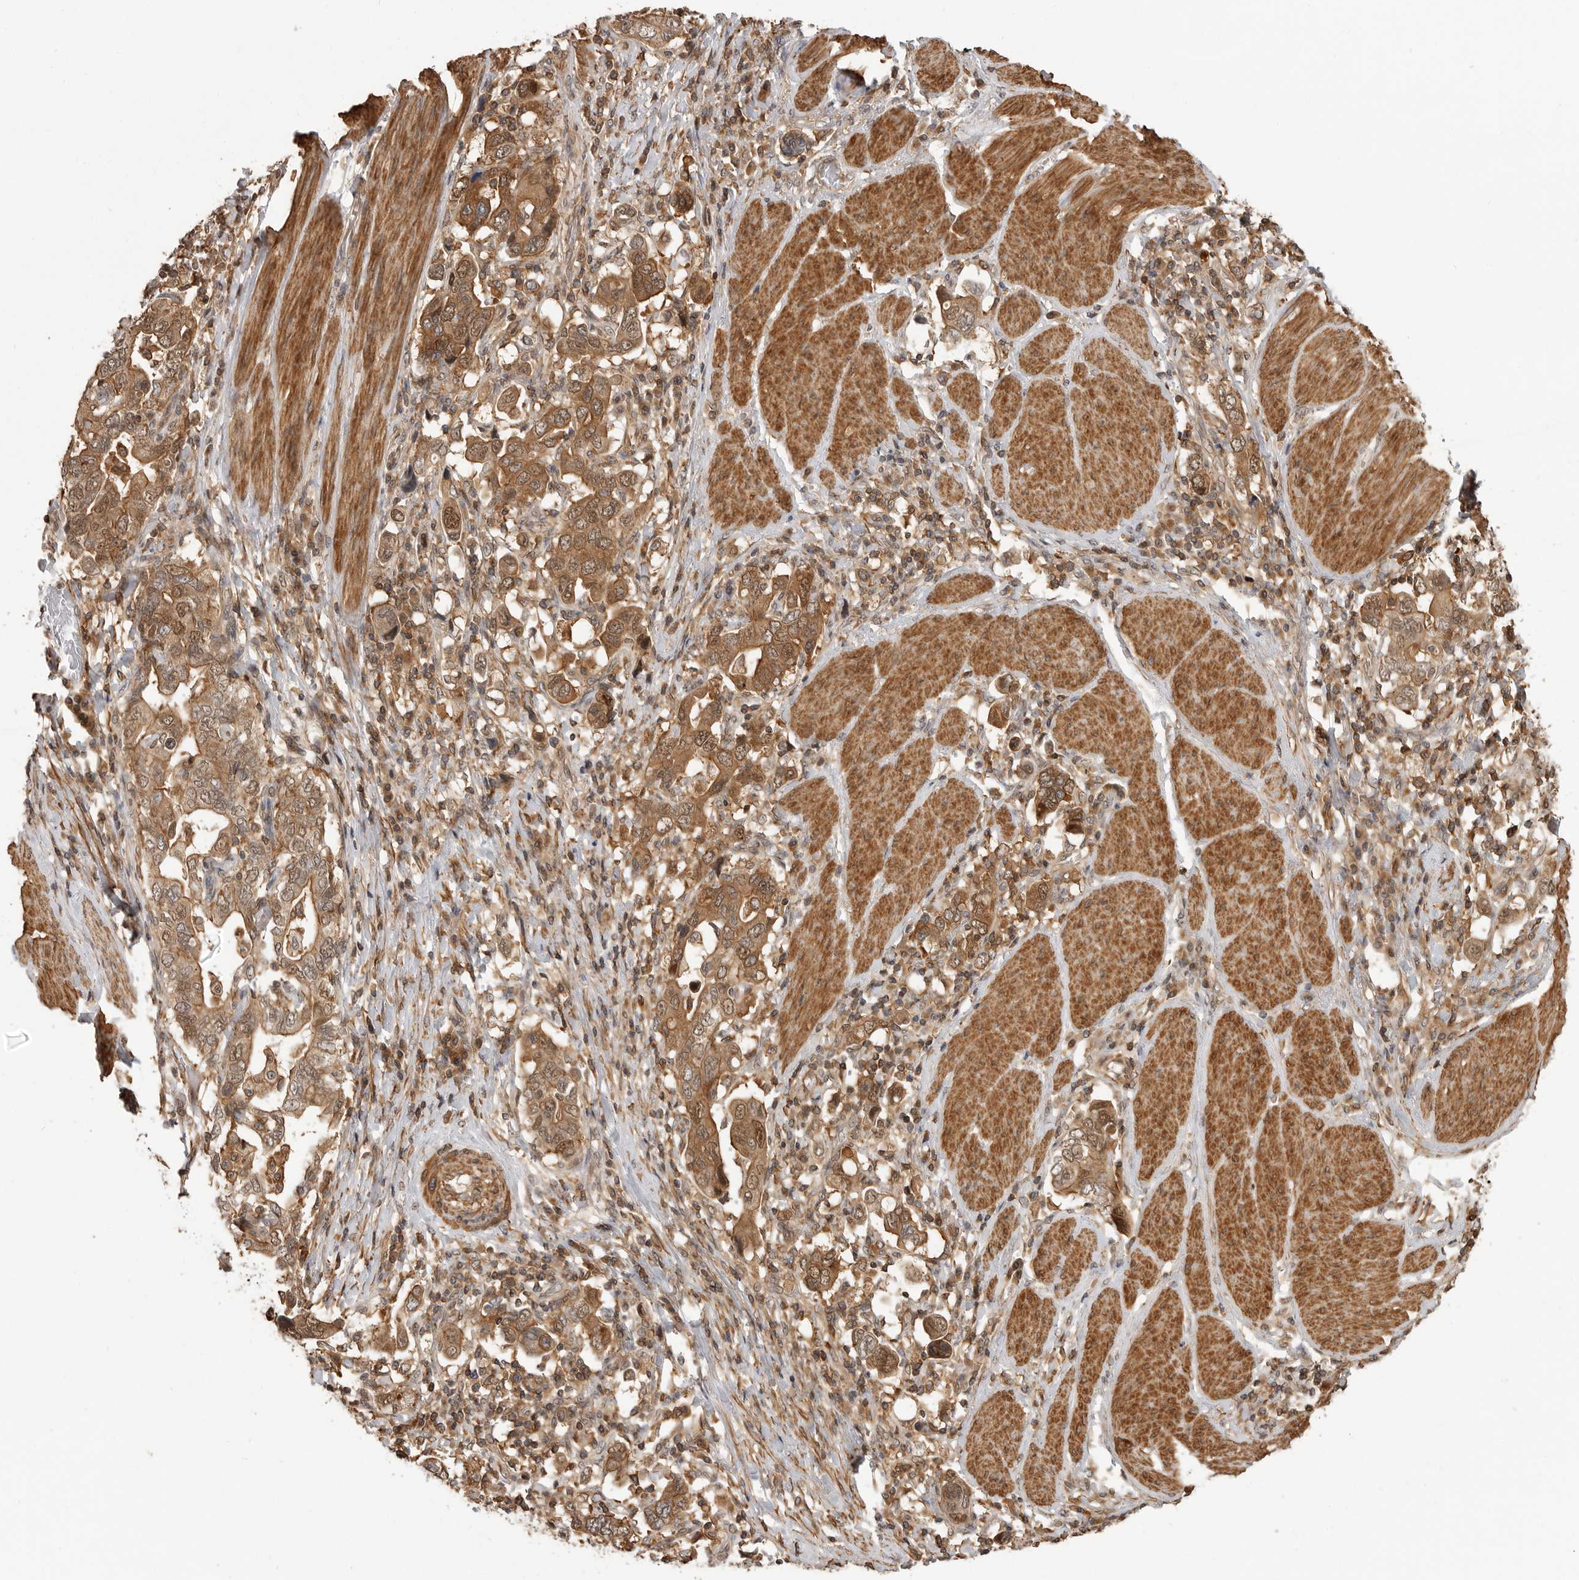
{"staining": {"intensity": "moderate", "quantity": ">75%", "location": "cytoplasmic/membranous,nuclear"}, "tissue": "stomach cancer", "cell_type": "Tumor cells", "image_type": "cancer", "snomed": [{"axis": "morphology", "description": "Adenocarcinoma, NOS"}, {"axis": "topography", "description": "Stomach, upper"}], "caption": "Moderate cytoplasmic/membranous and nuclear positivity is present in about >75% of tumor cells in stomach adenocarcinoma.", "gene": "ERN1", "patient": {"sex": "male", "age": 62}}